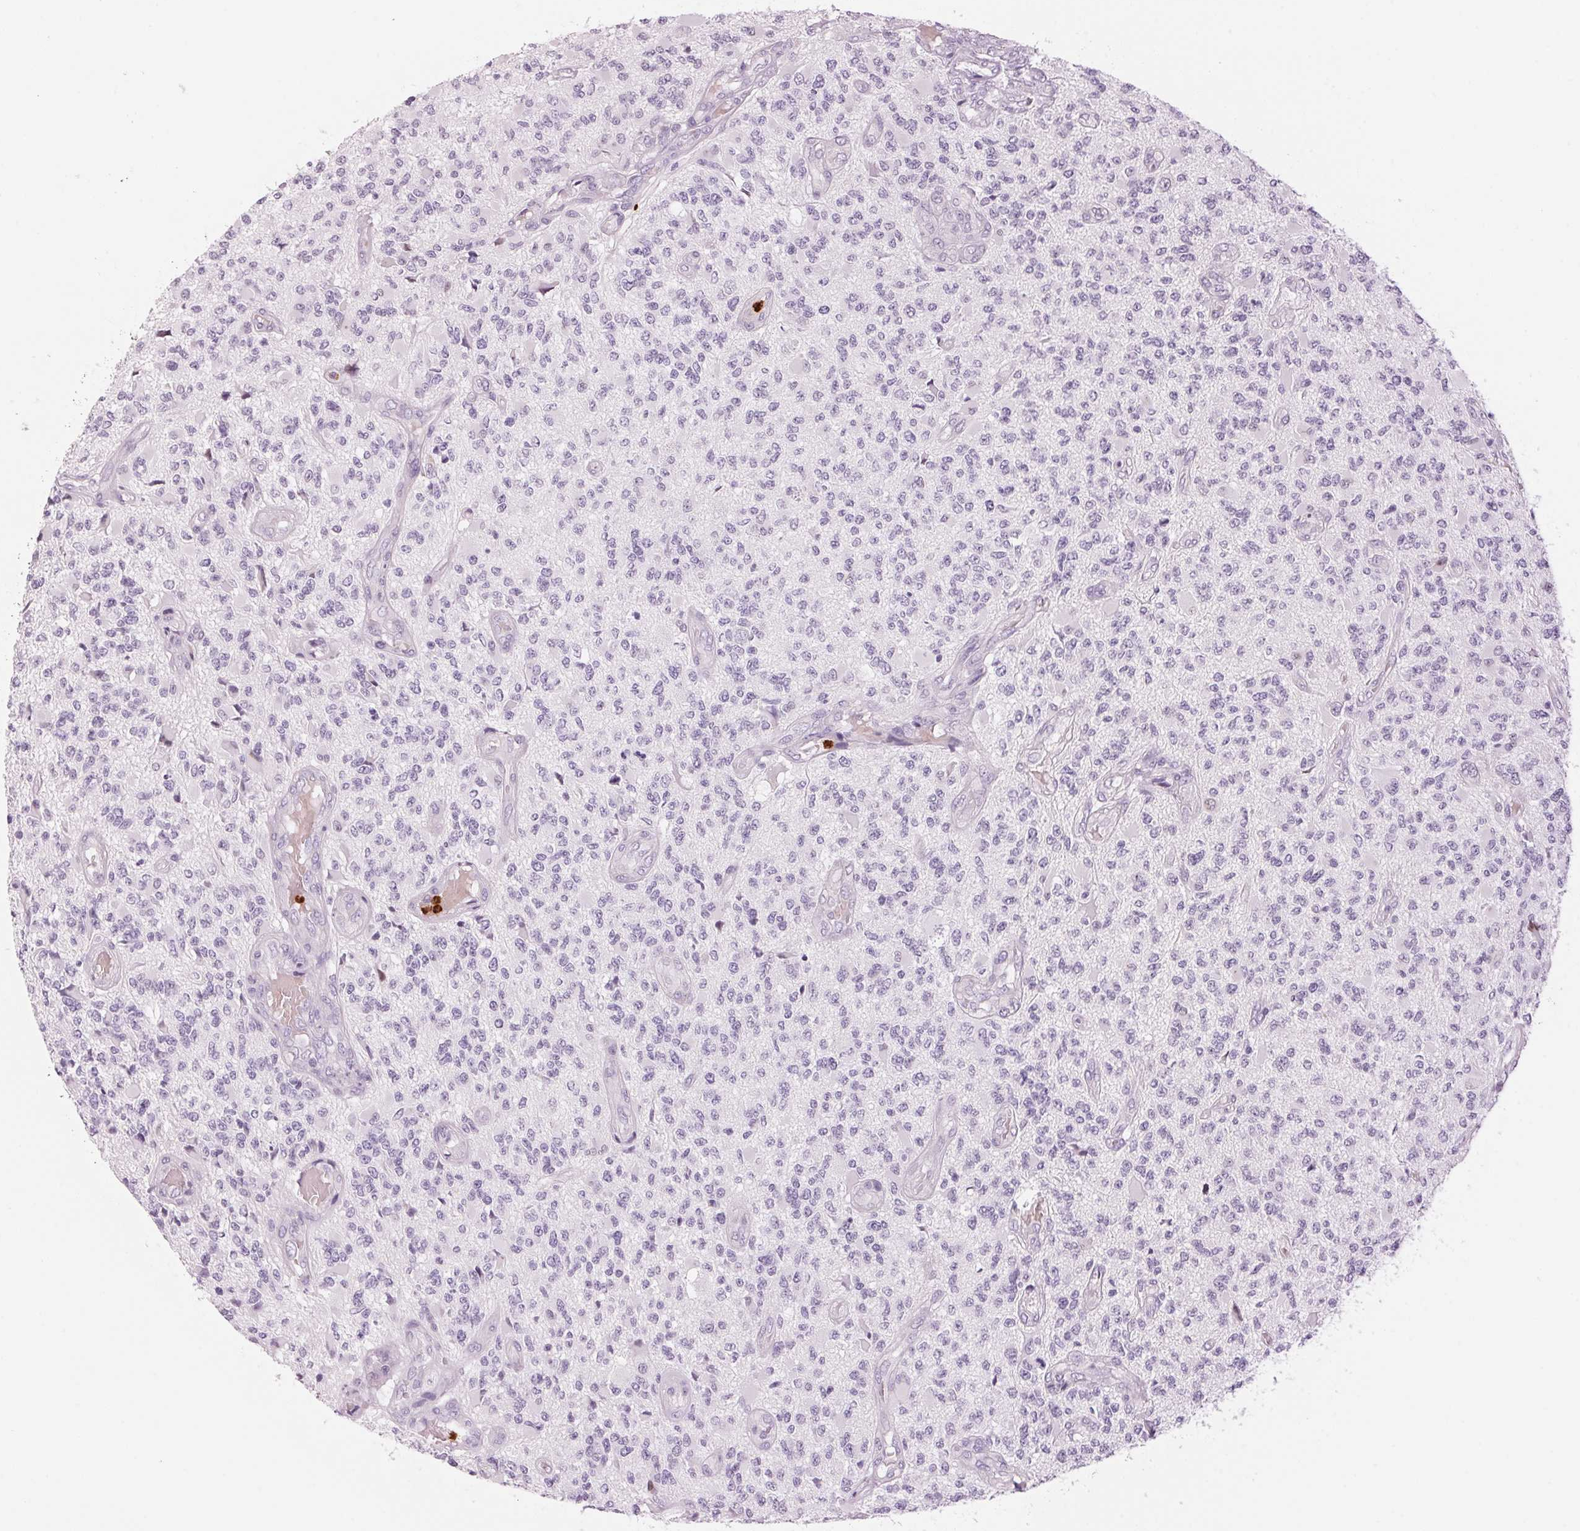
{"staining": {"intensity": "negative", "quantity": "none", "location": "none"}, "tissue": "glioma", "cell_type": "Tumor cells", "image_type": "cancer", "snomed": [{"axis": "morphology", "description": "Glioma, malignant, High grade"}, {"axis": "topography", "description": "Brain"}], "caption": "An IHC image of high-grade glioma (malignant) is shown. There is no staining in tumor cells of high-grade glioma (malignant).", "gene": "KLK7", "patient": {"sex": "female", "age": 63}}